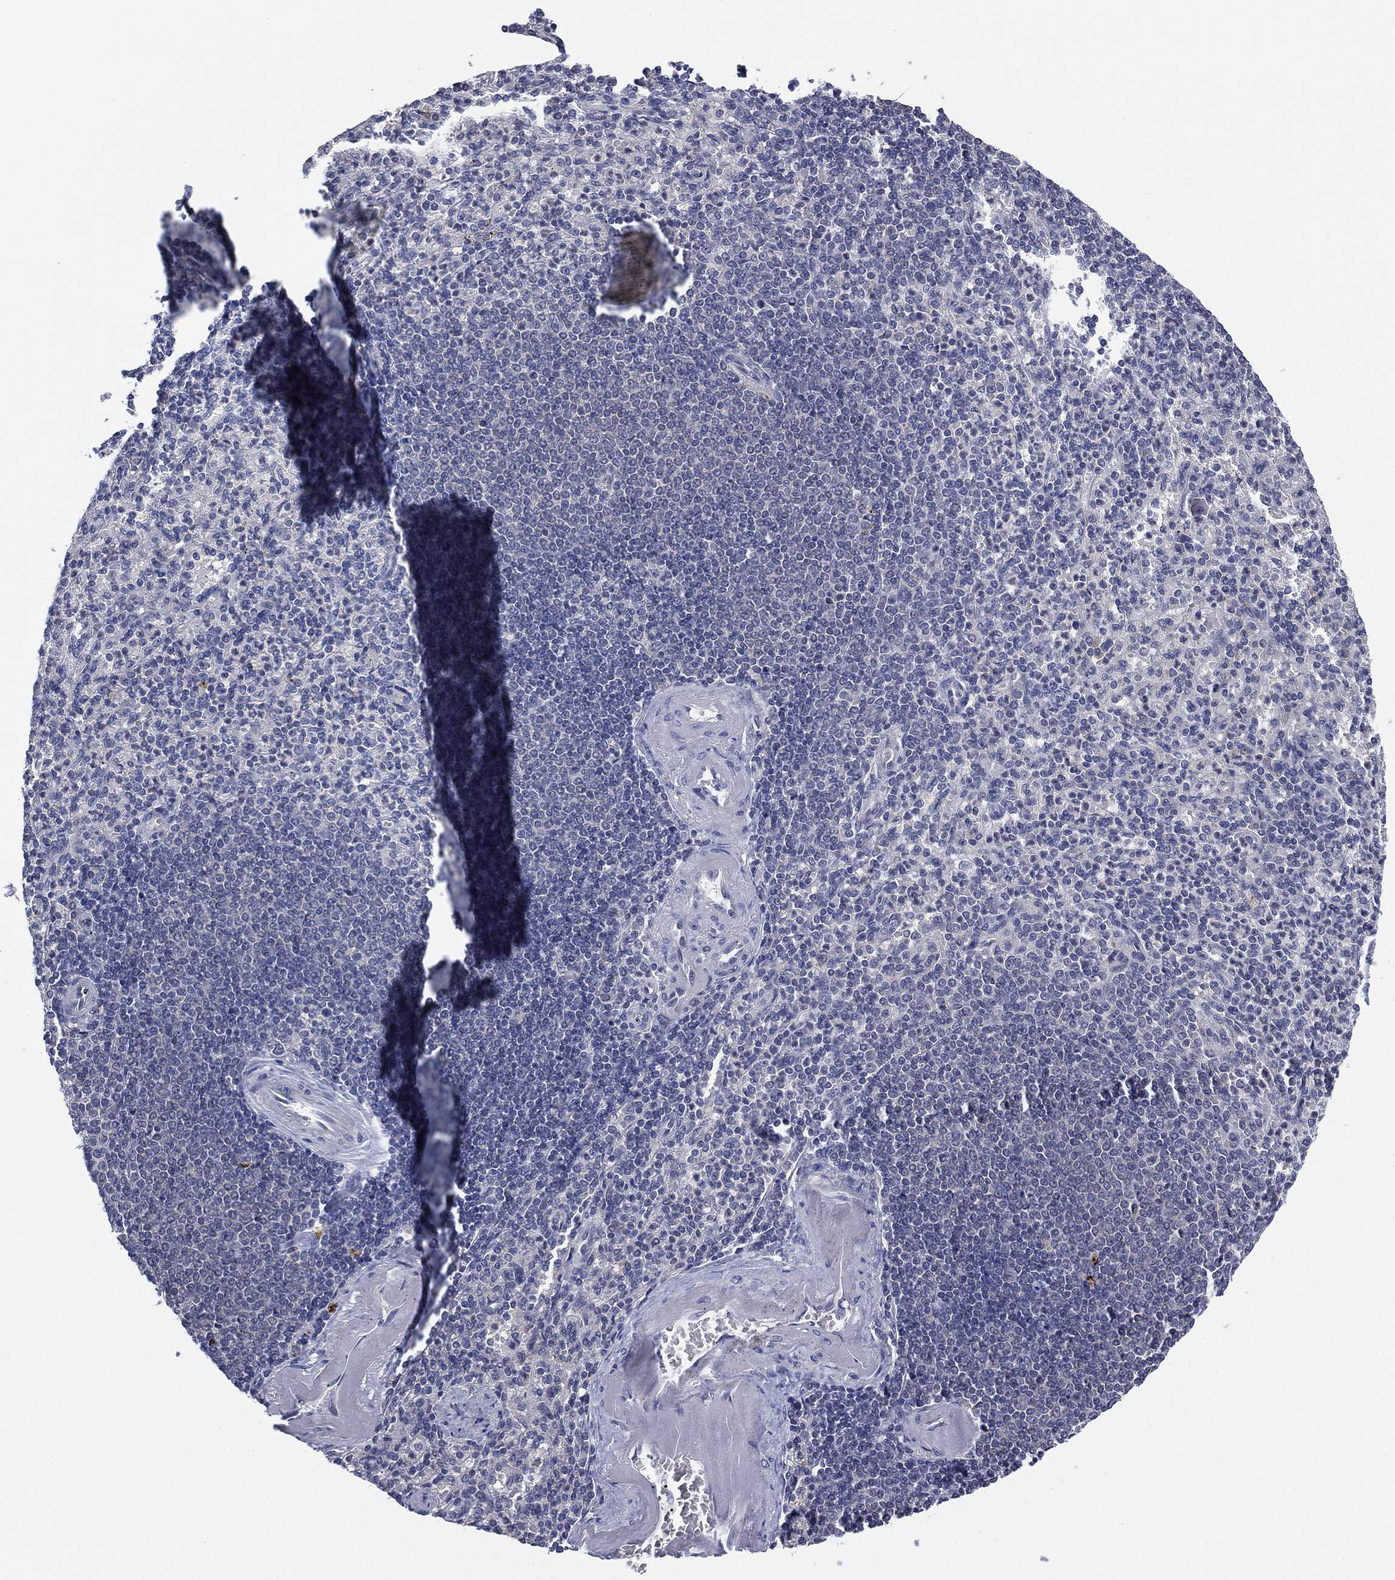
{"staining": {"intensity": "negative", "quantity": "none", "location": "none"}, "tissue": "spleen", "cell_type": "Cells in red pulp", "image_type": "normal", "snomed": [{"axis": "morphology", "description": "Normal tissue, NOS"}, {"axis": "topography", "description": "Spleen"}], "caption": "A photomicrograph of spleen stained for a protein demonstrates no brown staining in cells in red pulp.", "gene": "MPP7", "patient": {"sex": "female", "age": 74}}